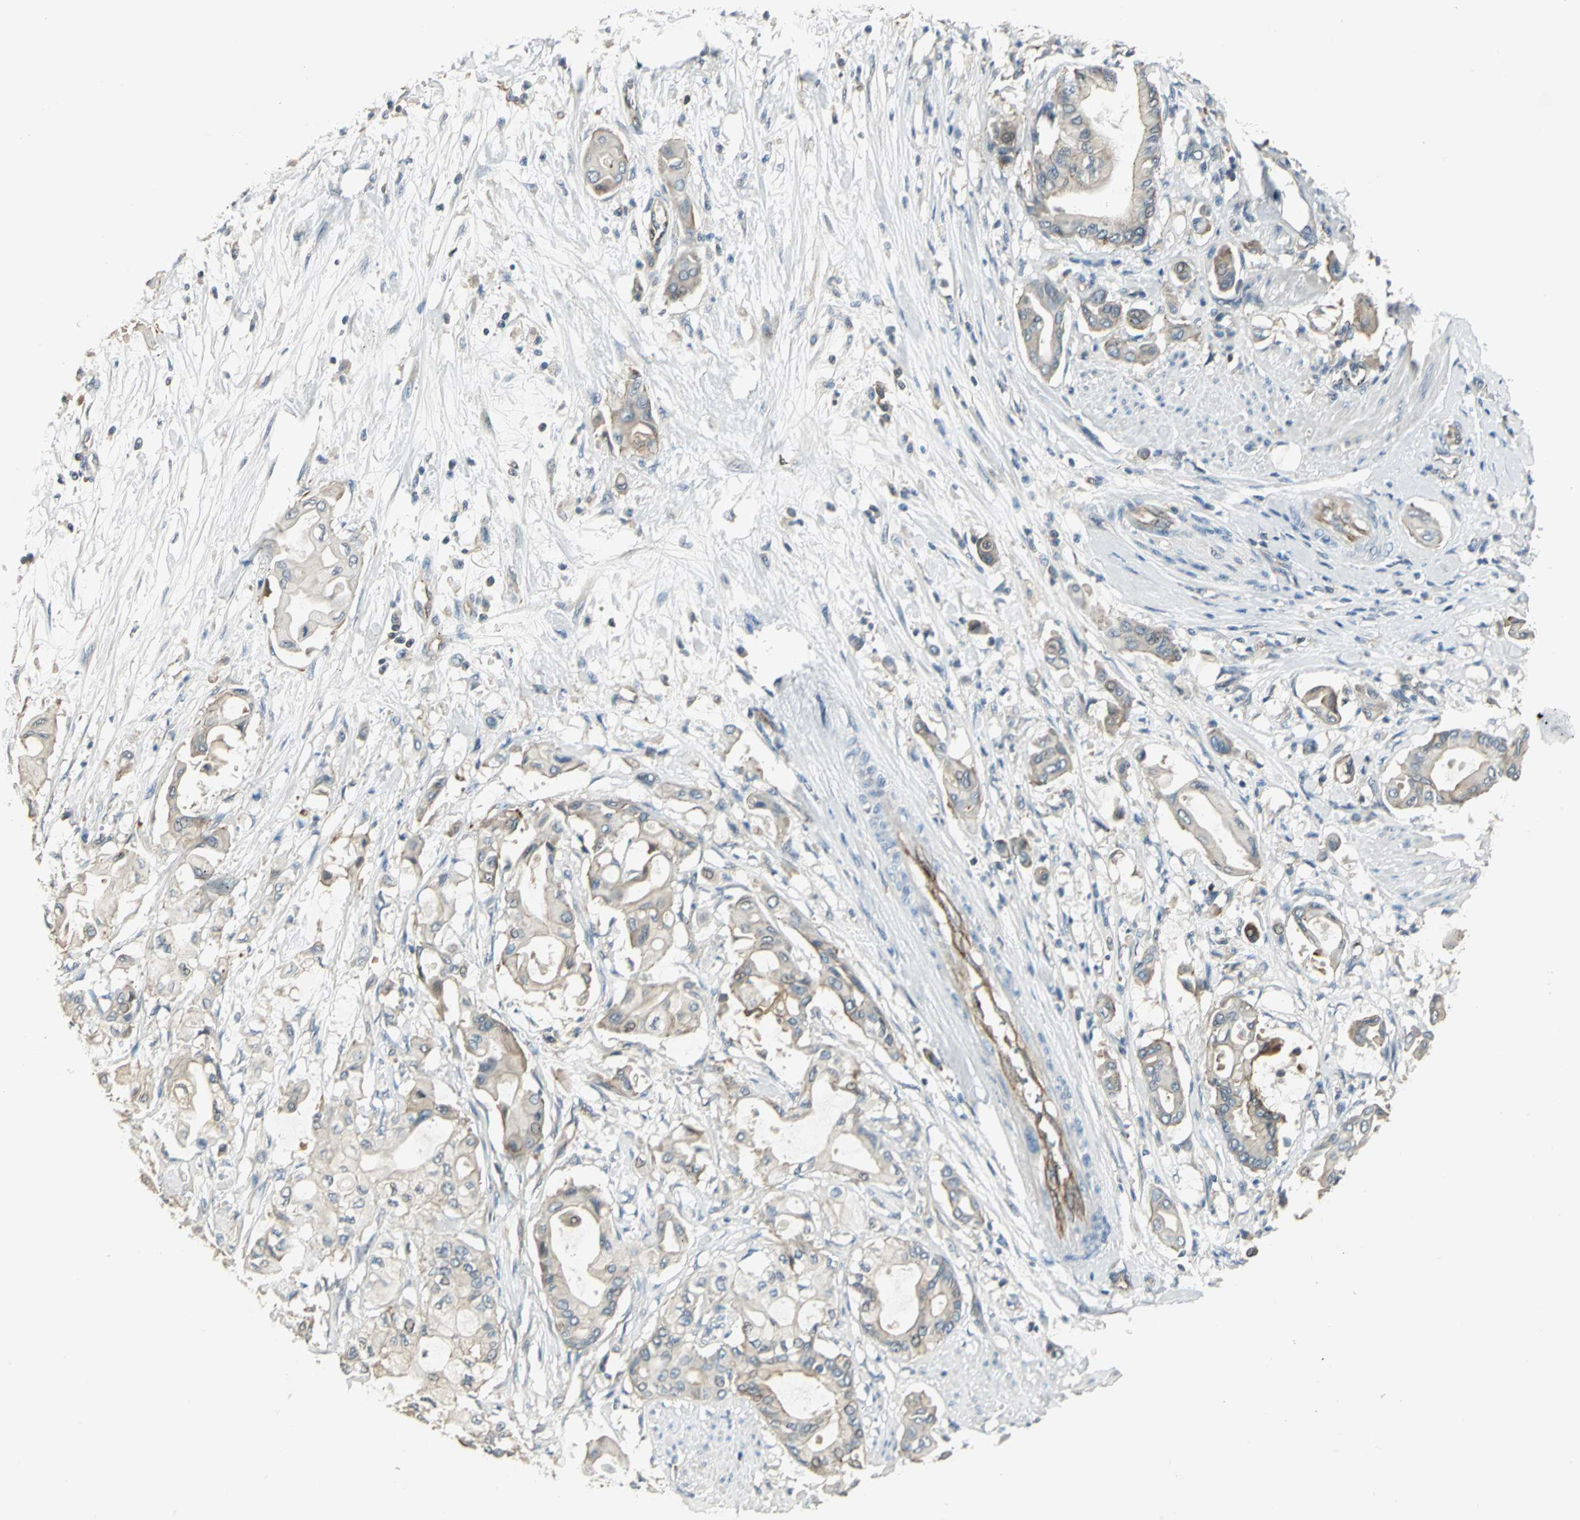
{"staining": {"intensity": "weak", "quantity": "25%-75%", "location": "cytoplasmic/membranous"}, "tissue": "pancreatic cancer", "cell_type": "Tumor cells", "image_type": "cancer", "snomed": [{"axis": "morphology", "description": "Adenocarcinoma, NOS"}, {"axis": "morphology", "description": "Adenocarcinoma, metastatic, NOS"}, {"axis": "topography", "description": "Lymph node"}, {"axis": "topography", "description": "Pancreas"}, {"axis": "topography", "description": "Duodenum"}], "caption": "Immunohistochemistry (IHC) of pancreatic cancer reveals low levels of weak cytoplasmic/membranous staining in about 25%-75% of tumor cells.", "gene": "RAPGEF1", "patient": {"sex": "female", "age": 64}}